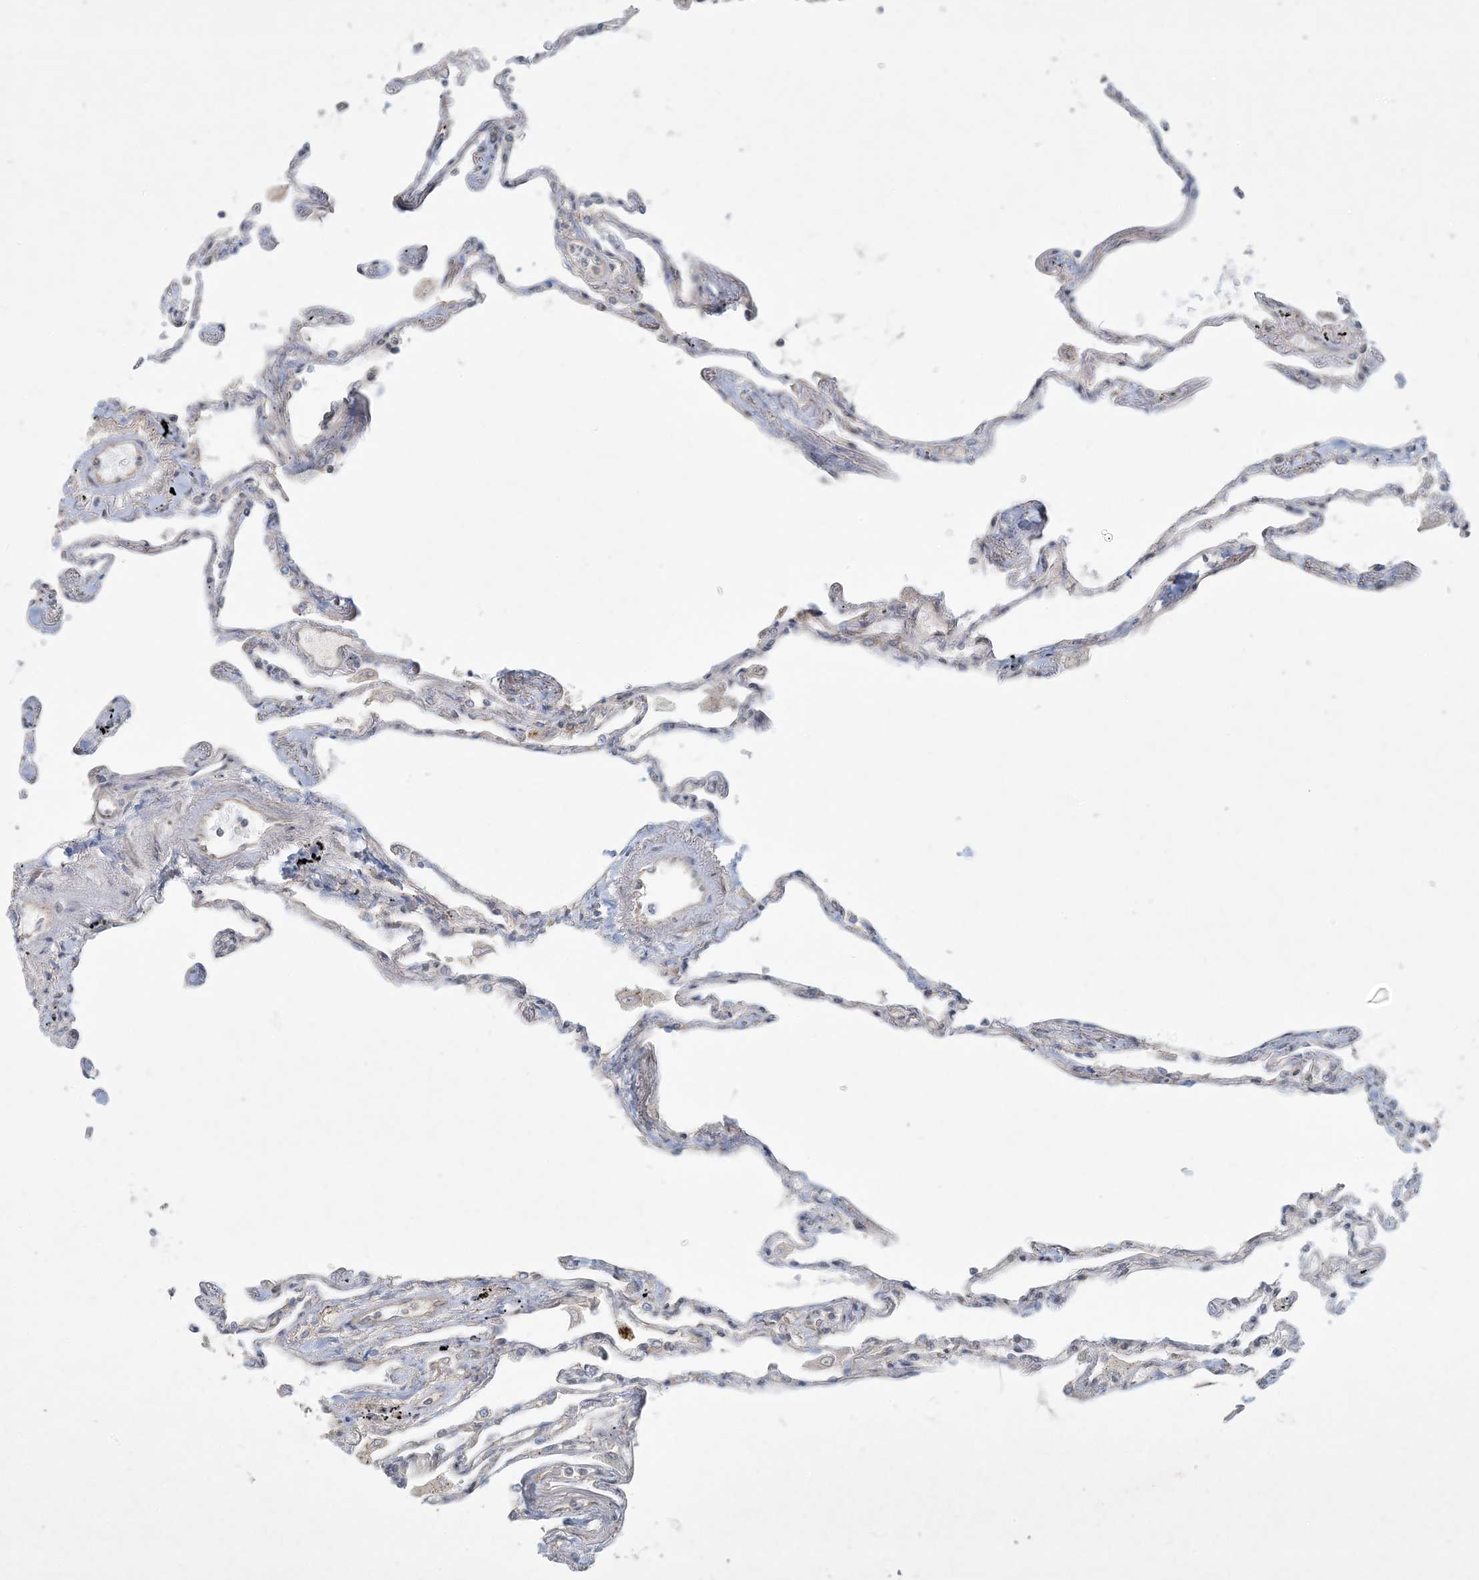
{"staining": {"intensity": "moderate", "quantity": "<25%", "location": "cytoplasmic/membranous"}, "tissue": "lung", "cell_type": "Alveolar cells", "image_type": "normal", "snomed": [{"axis": "morphology", "description": "Normal tissue, NOS"}, {"axis": "topography", "description": "Lung"}], "caption": "Immunohistochemical staining of benign lung displays low levels of moderate cytoplasmic/membranous staining in about <25% of alveolar cells. The staining was performed using DAB (3,3'-diaminobenzidine), with brown indicating positive protein expression. Nuclei are stained blue with hematoxylin.", "gene": "BCORL1", "patient": {"sex": "female", "age": 67}}